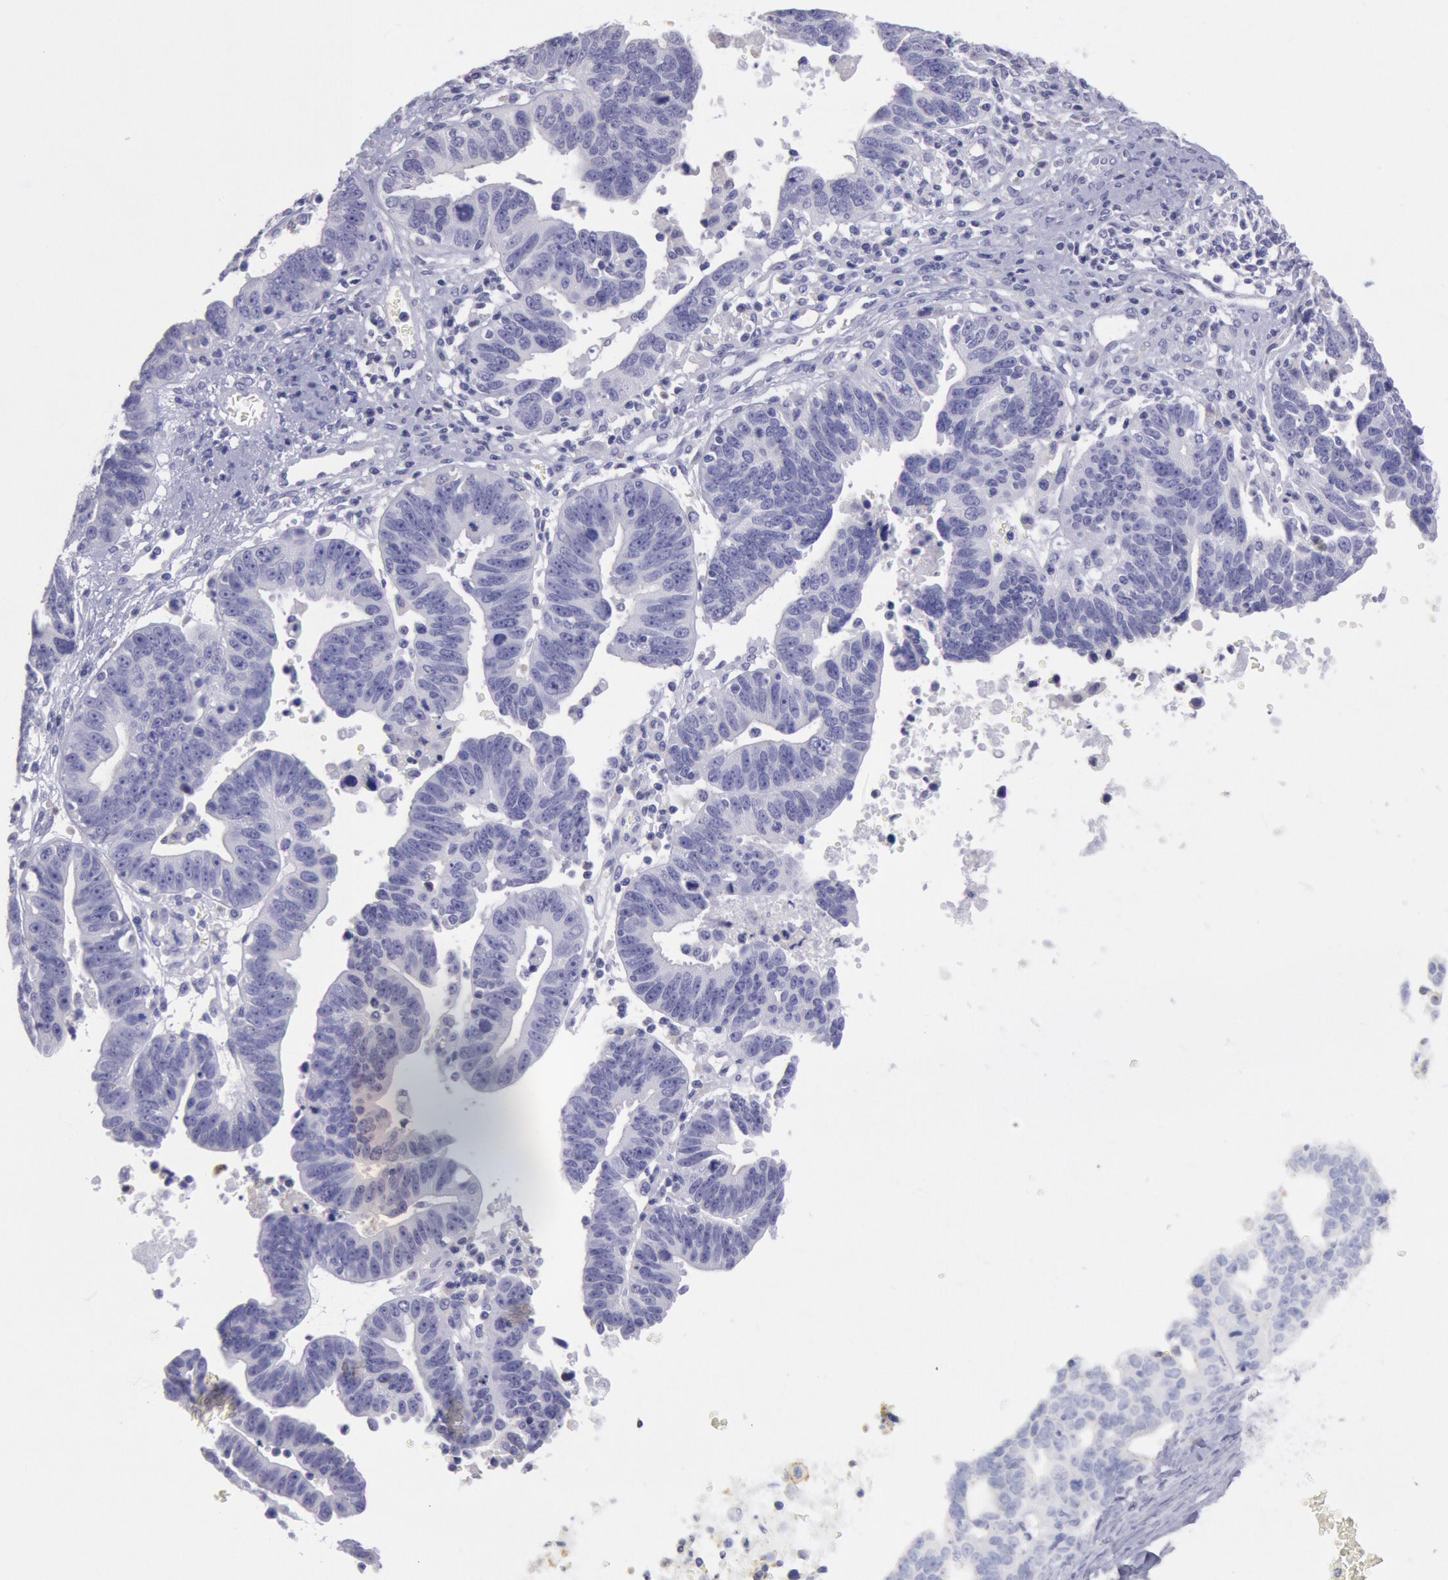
{"staining": {"intensity": "negative", "quantity": "none", "location": "none"}, "tissue": "ovarian cancer", "cell_type": "Tumor cells", "image_type": "cancer", "snomed": [{"axis": "morphology", "description": "Carcinoma, endometroid"}, {"axis": "morphology", "description": "Cystadenocarcinoma, serous, NOS"}, {"axis": "topography", "description": "Ovary"}], "caption": "Immunohistochemistry (IHC) of human ovarian endometroid carcinoma reveals no positivity in tumor cells.", "gene": "MYH7", "patient": {"sex": "female", "age": 45}}